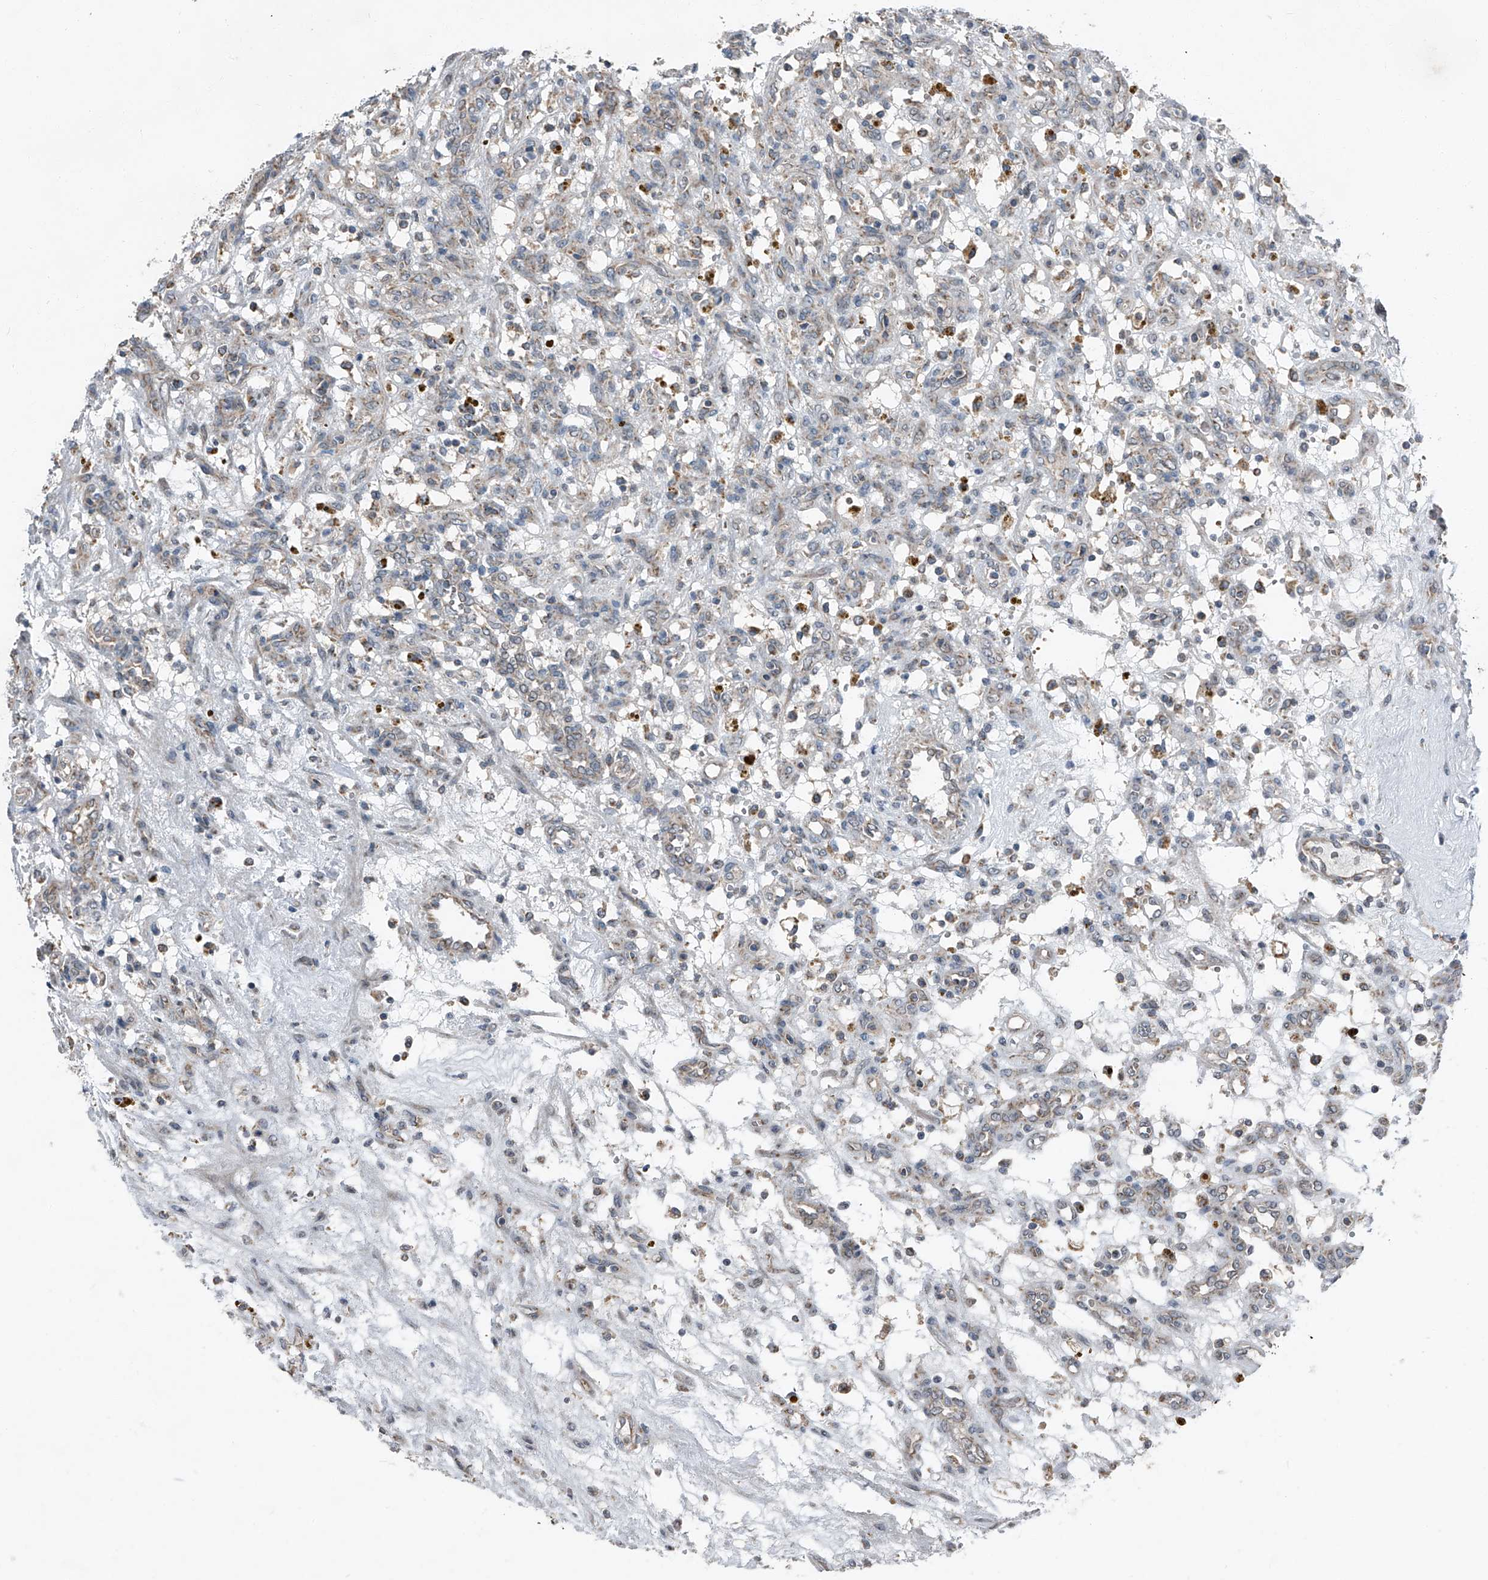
{"staining": {"intensity": "negative", "quantity": "none", "location": "none"}, "tissue": "renal cancer", "cell_type": "Tumor cells", "image_type": "cancer", "snomed": [{"axis": "morphology", "description": "Adenocarcinoma, NOS"}, {"axis": "topography", "description": "Kidney"}], "caption": "Immunohistochemical staining of adenocarcinoma (renal) displays no significant staining in tumor cells.", "gene": "CHRNA7", "patient": {"sex": "female", "age": 57}}